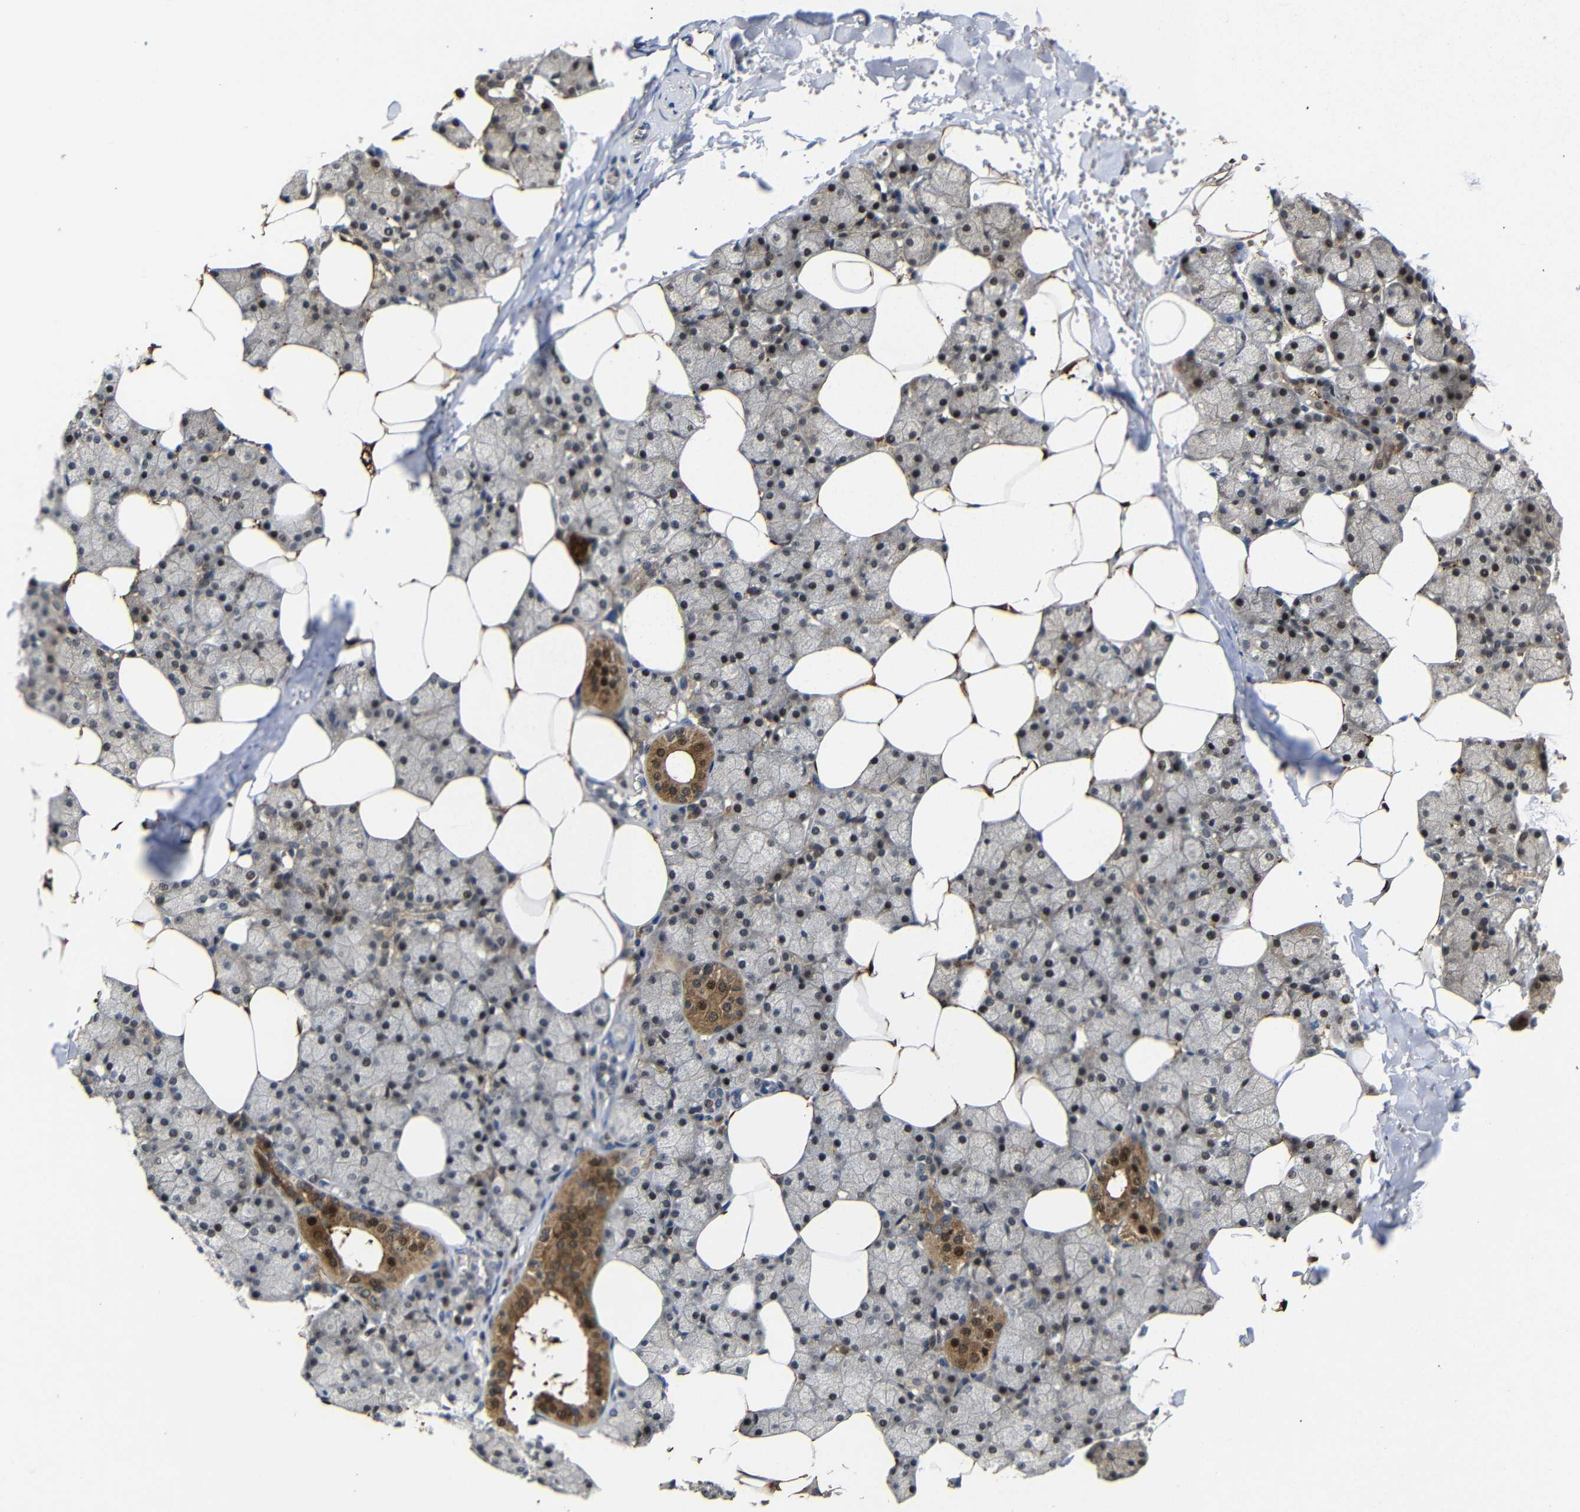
{"staining": {"intensity": "moderate", "quantity": "25%-75%", "location": "cytoplasmic/membranous,nuclear"}, "tissue": "salivary gland", "cell_type": "Glandular cells", "image_type": "normal", "snomed": [{"axis": "morphology", "description": "Normal tissue, NOS"}, {"axis": "topography", "description": "Salivary gland"}], "caption": "This photomicrograph exhibits normal salivary gland stained with IHC to label a protein in brown. The cytoplasmic/membranous,nuclear of glandular cells show moderate positivity for the protein. Nuclei are counter-stained blue.", "gene": "ATG12", "patient": {"sex": "male", "age": 62}}